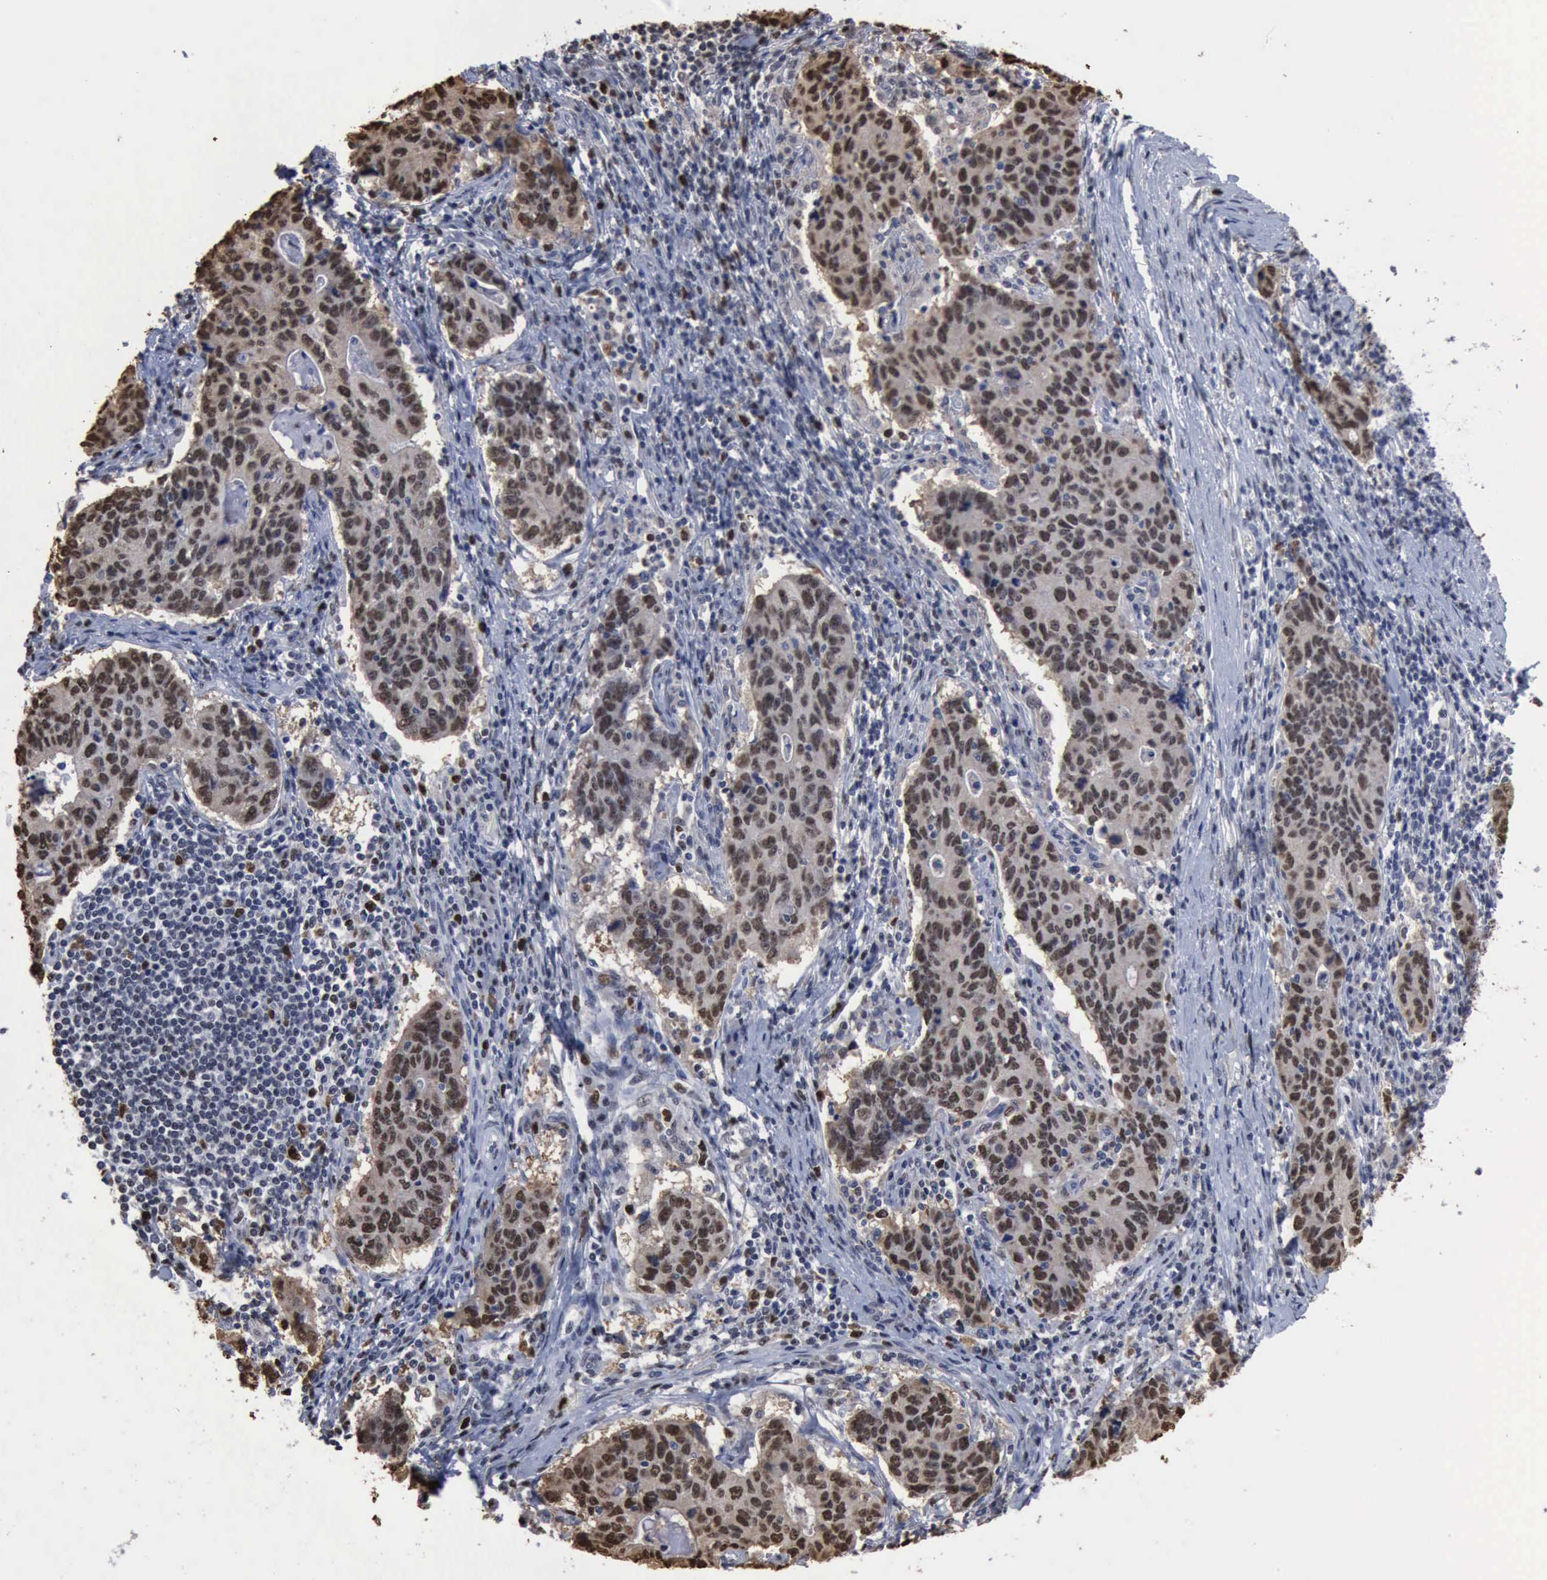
{"staining": {"intensity": "moderate", "quantity": ">75%", "location": "nuclear"}, "tissue": "stomach cancer", "cell_type": "Tumor cells", "image_type": "cancer", "snomed": [{"axis": "morphology", "description": "Adenocarcinoma, NOS"}, {"axis": "topography", "description": "Esophagus"}, {"axis": "topography", "description": "Stomach"}], "caption": "The immunohistochemical stain shows moderate nuclear expression in tumor cells of adenocarcinoma (stomach) tissue.", "gene": "PCNA", "patient": {"sex": "male", "age": 74}}